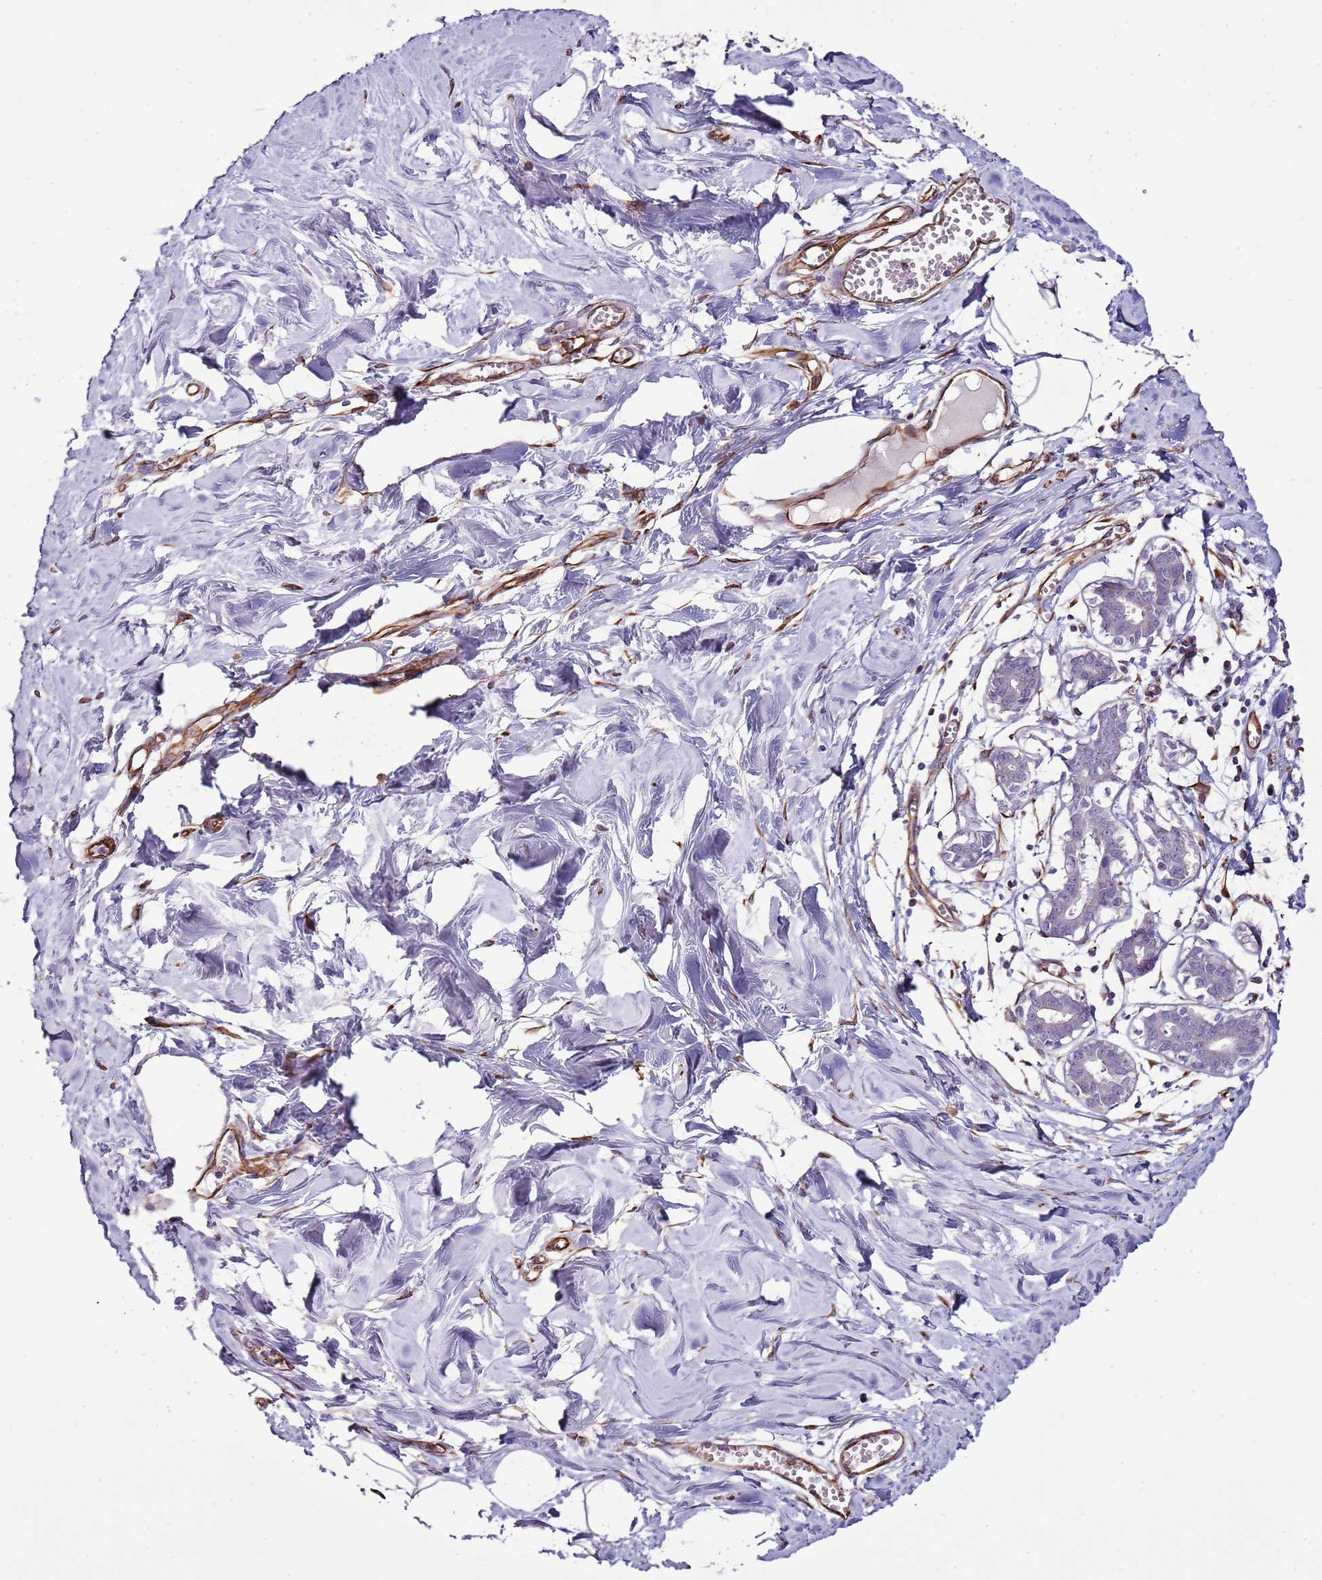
{"staining": {"intensity": "negative", "quantity": "none", "location": "none"}, "tissue": "breast", "cell_type": "Adipocytes", "image_type": "normal", "snomed": [{"axis": "morphology", "description": "Normal tissue, NOS"}, {"axis": "topography", "description": "Breast"}], "caption": "Breast stained for a protein using immunohistochemistry displays no expression adipocytes.", "gene": "ZNF786", "patient": {"sex": "female", "age": 27}}